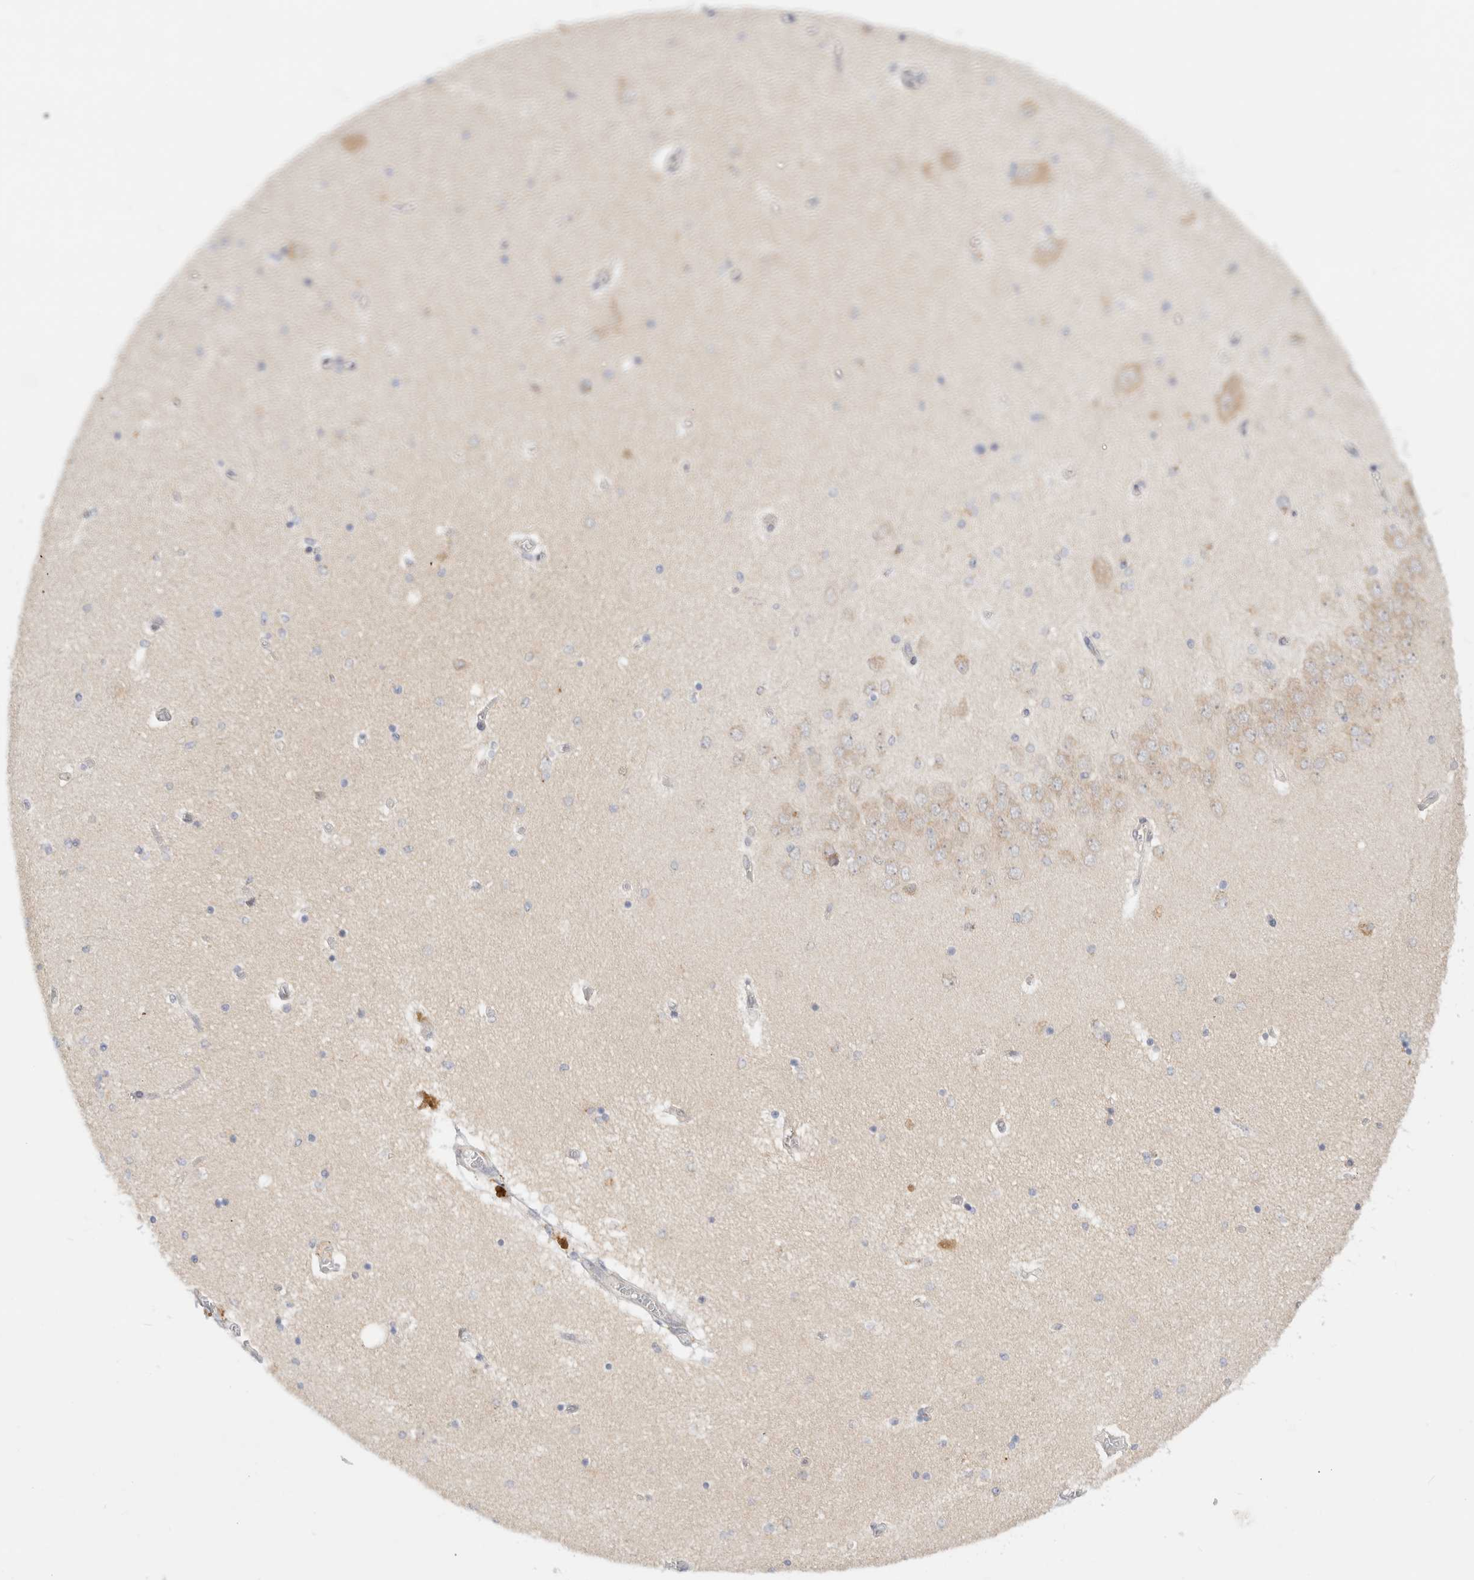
{"staining": {"intensity": "weak", "quantity": "<25%", "location": "cytoplasmic/membranous"}, "tissue": "hippocampus", "cell_type": "Glial cells", "image_type": "normal", "snomed": [{"axis": "morphology", "description": "Normal tissue, NOS"}, {"axis": "topography", "description": "Hippocampus"}], "caption": "IHC histopathology image of normal hippocampus: hippocampus stained with DAB shows no significant protein expression in glial cells. Brightfield microscopy of immunohistochemistry stained with DAB (3,3'-diaminobenzidine) (brown) and hematoxylin (blue), captured at high magnification.", "gene": "EFCAB13", "patient": {"sex": "female", "age": 54}}